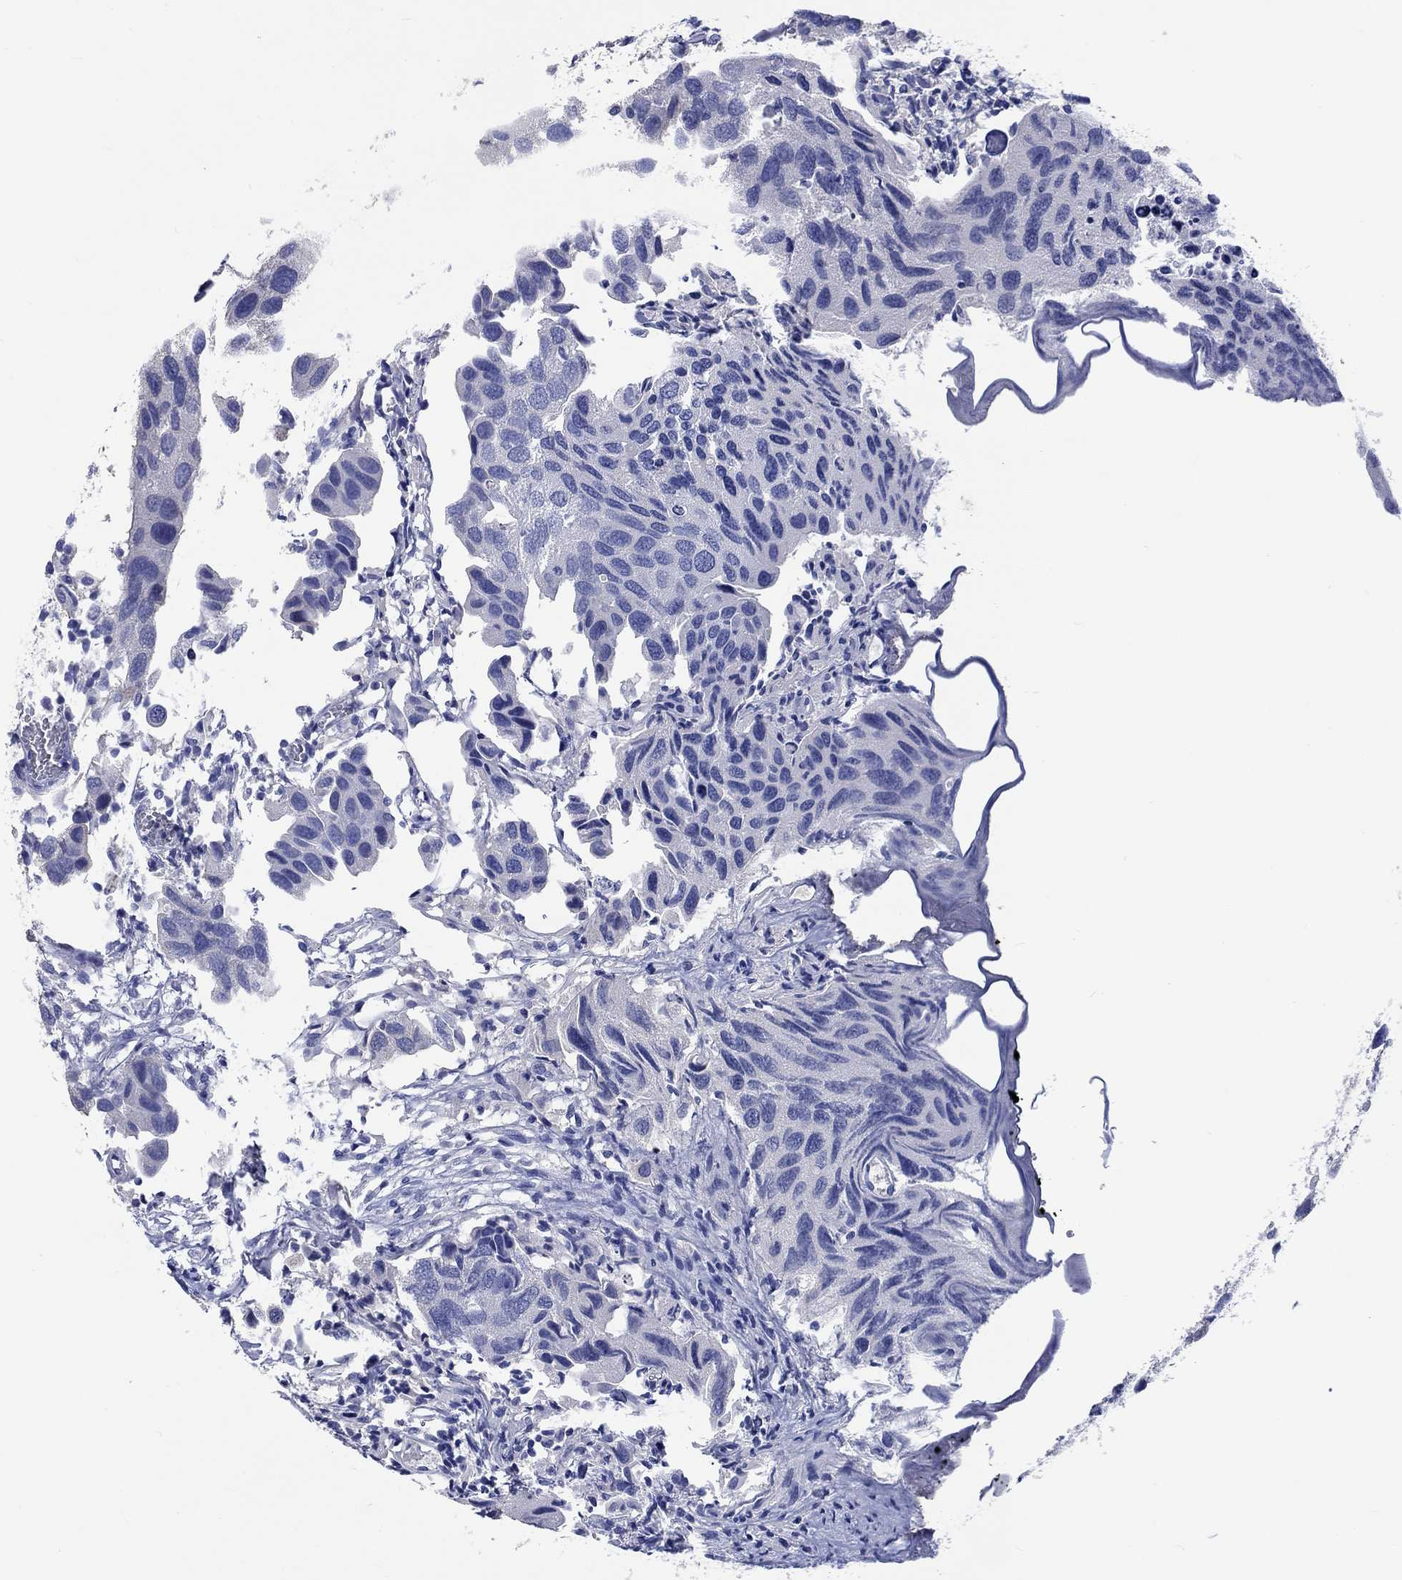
{"staining": {"intensity": "negative", "quantity": "none", "location": "none"}, "tissue": "urothelial cancer", "cell_type": "Tumor cells", "image_type": "cancer", "snomed": [{"axis": "morphology", "description": "Urothelial carcinoma, High grade"}, {"axis": "topography", "description": "Urinary bladder"}], "caption": "There is no significant expression in tumor cells of high-grade urothelial carcinoma.", "gene": "TOMM20L", "patient": {"sex": "male", "age": 79}}